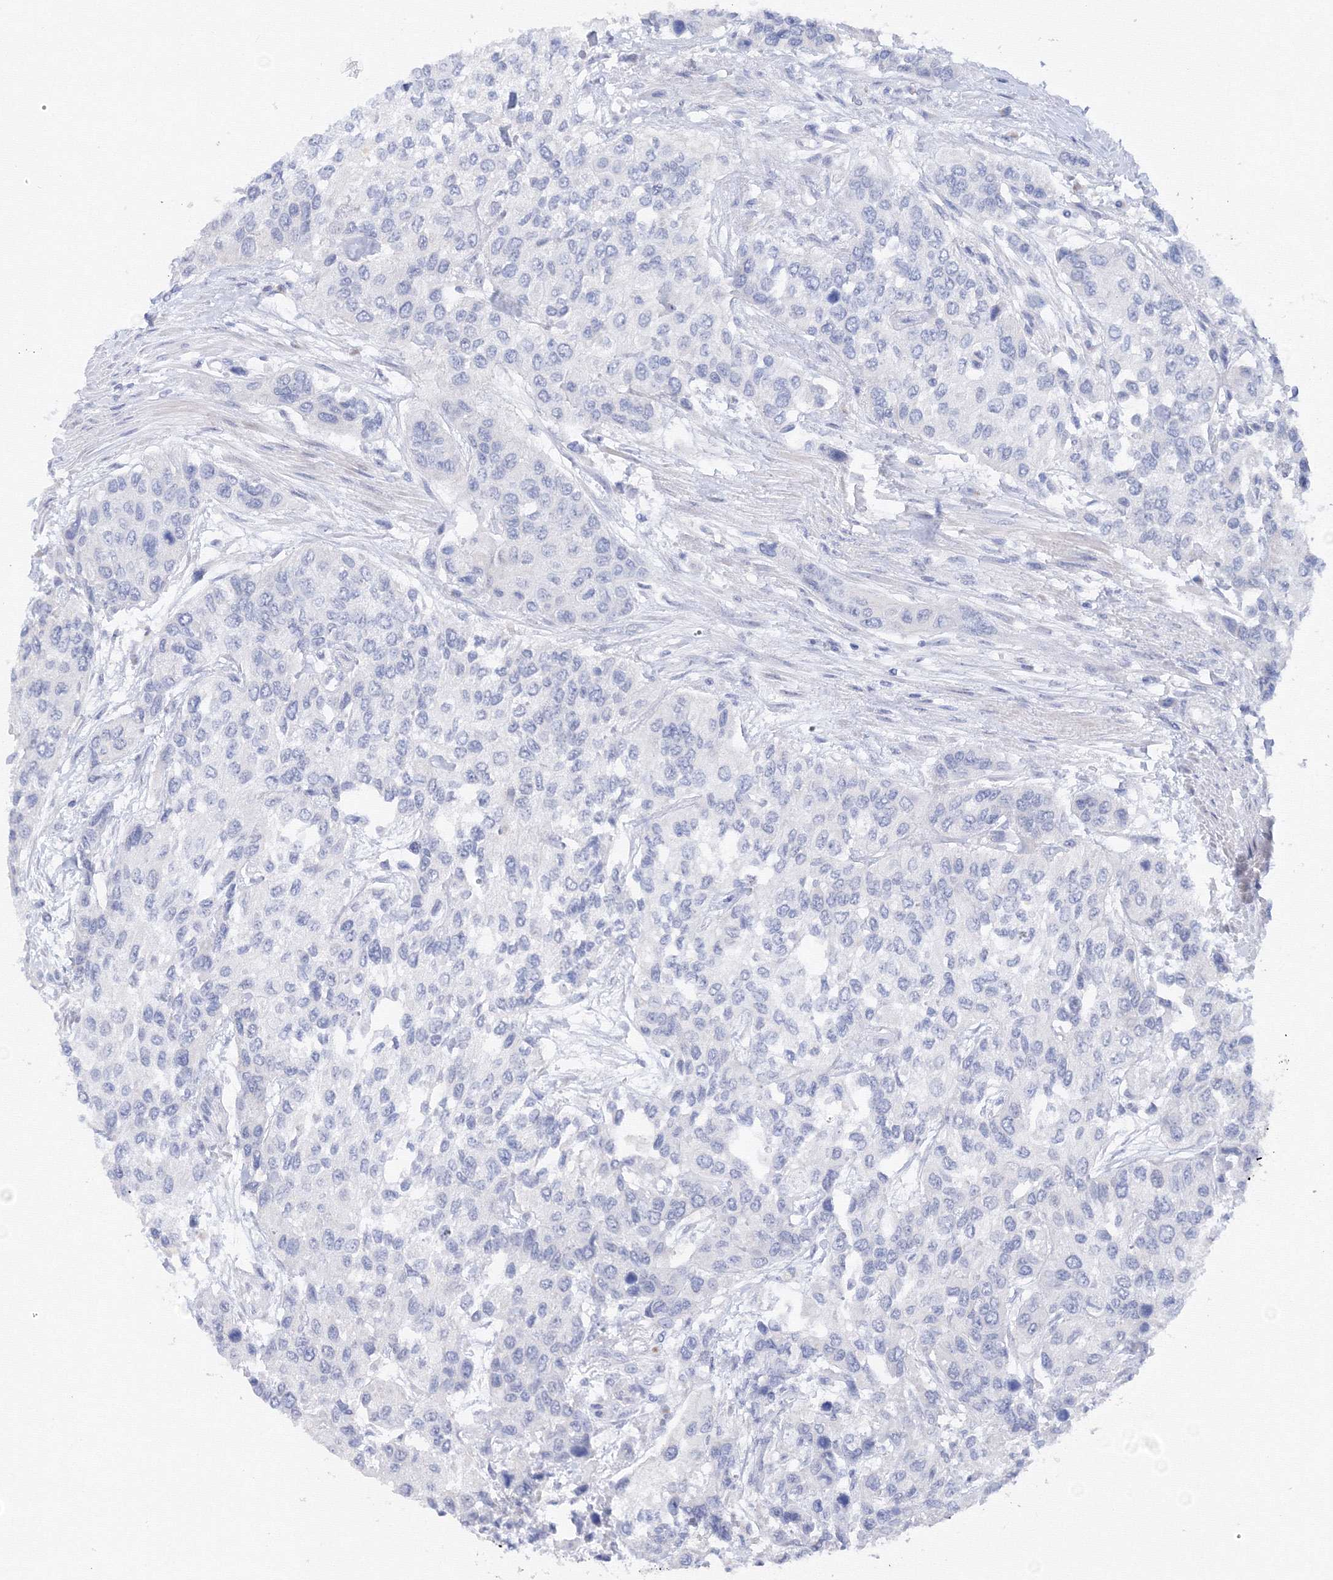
{"staining": {"intensity": "negative", "quantity": "none", "location": "none"}, "tissue": "urothelial cancer", "cell_type": "Tumor cells", "image_type": "cancer", "snomed": [{"axis": "morphology", "description": "Normal tissue, NOS"}, {"axis": "morphology", "description": "Urothelial carcinoma, High grade"}, {"axis": "topography", "description": "Vascular tissue"}, {"axis": "topography", "description": "Urinary bladder"}], "caption": "Urothelial cancer was stained to show a protein in brown. There is no significant positivity in tumor cells. Brightfield microscopy of IHC stained with DAB (3,3'-diaminobenzidine) (brown) and hematoxylin (blue), captured at high magnification.", "gene": "TAMM41", "patient": {"sex": "female", "age": 56}}